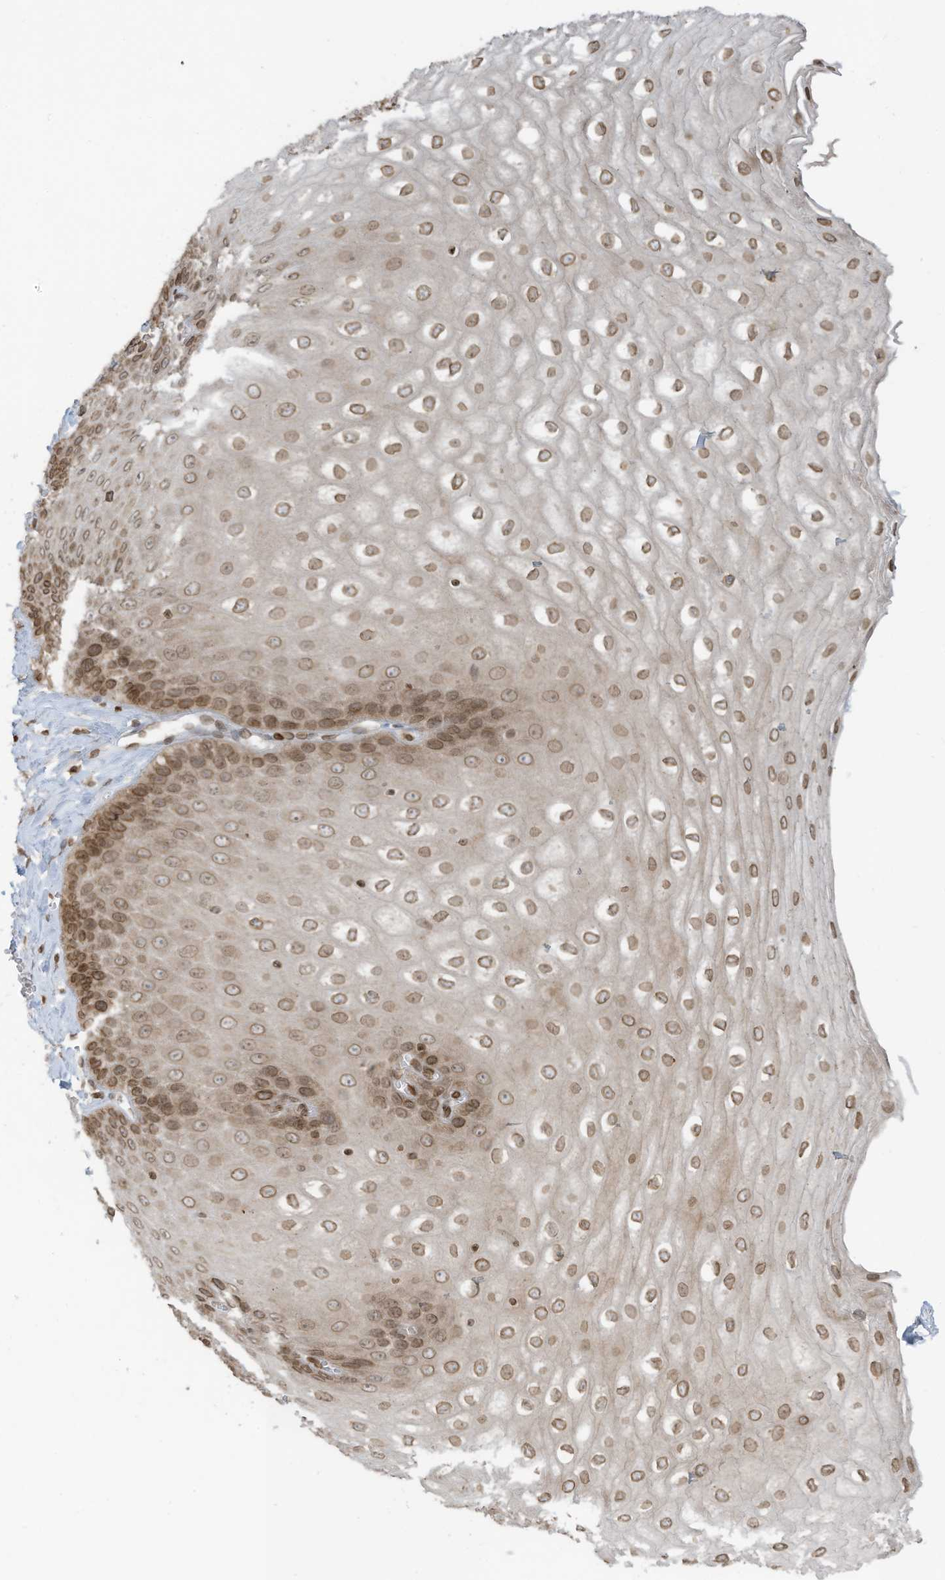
{"staining": {"intensity": "moderate", "quantity": ">75%", "location": "cytoplasmic/membranous,nuclear"}, "tissue": "esophagus", "cell_type": "Squamous epithelial cells", "image_type": "normal", "snomed": [{"axis": "morphology", "description": "Normal tissue, NOS"}, {"axis": "topography", "description": "Esophagus"}], "caption": "Squamous epithelial cells show medium levels of moderate cytoplasmic/membranous,nuclear expression in approximately >75% of cells in unremarkable human esophagus. (DAB (3,3'-diaminobenzidine) = brown stain, brightfield microscopy at high magnification).", "gene": "RABL3", "patient": {"sex": "male", "age": 60}}